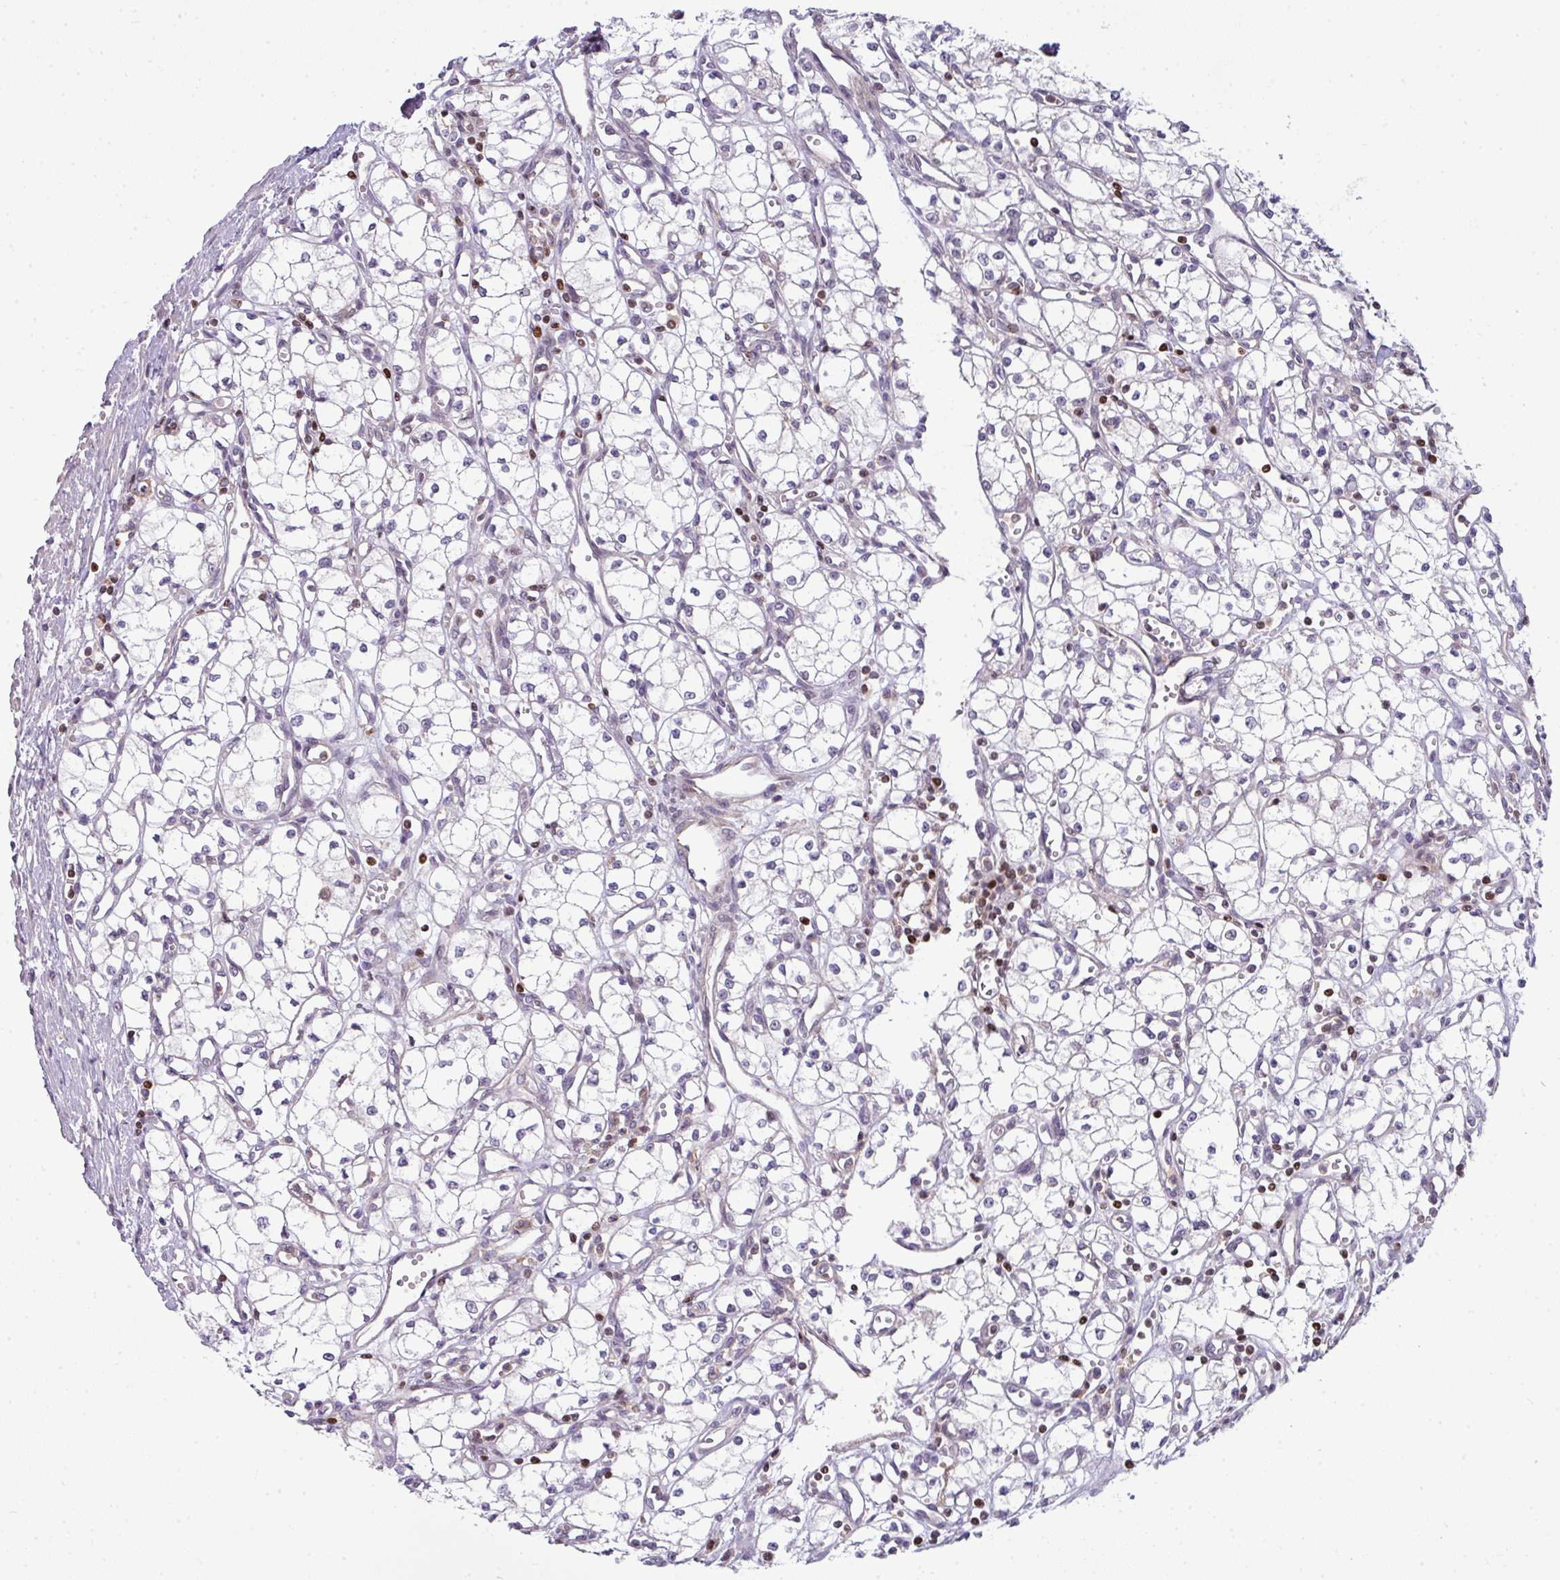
{"staining": {"intensity": "negative", "quantity": "none", "location": "none"}, "tissue": "renal cancer", "cell_type": "Tumor cells", "image_type": "cancer", "snomed": [{"axis": "morphology", "description": "Adenocarcinoma, NOS"}, {"axis": "topography", "description": "Kidney"}], "caption": "Immunohistochemistry (IHC) of human adenocarcinoma (renal) reveals no staining in tumor cells.", "gene": "STAT5A", "patient": {"sex": "male", "age": 59}}